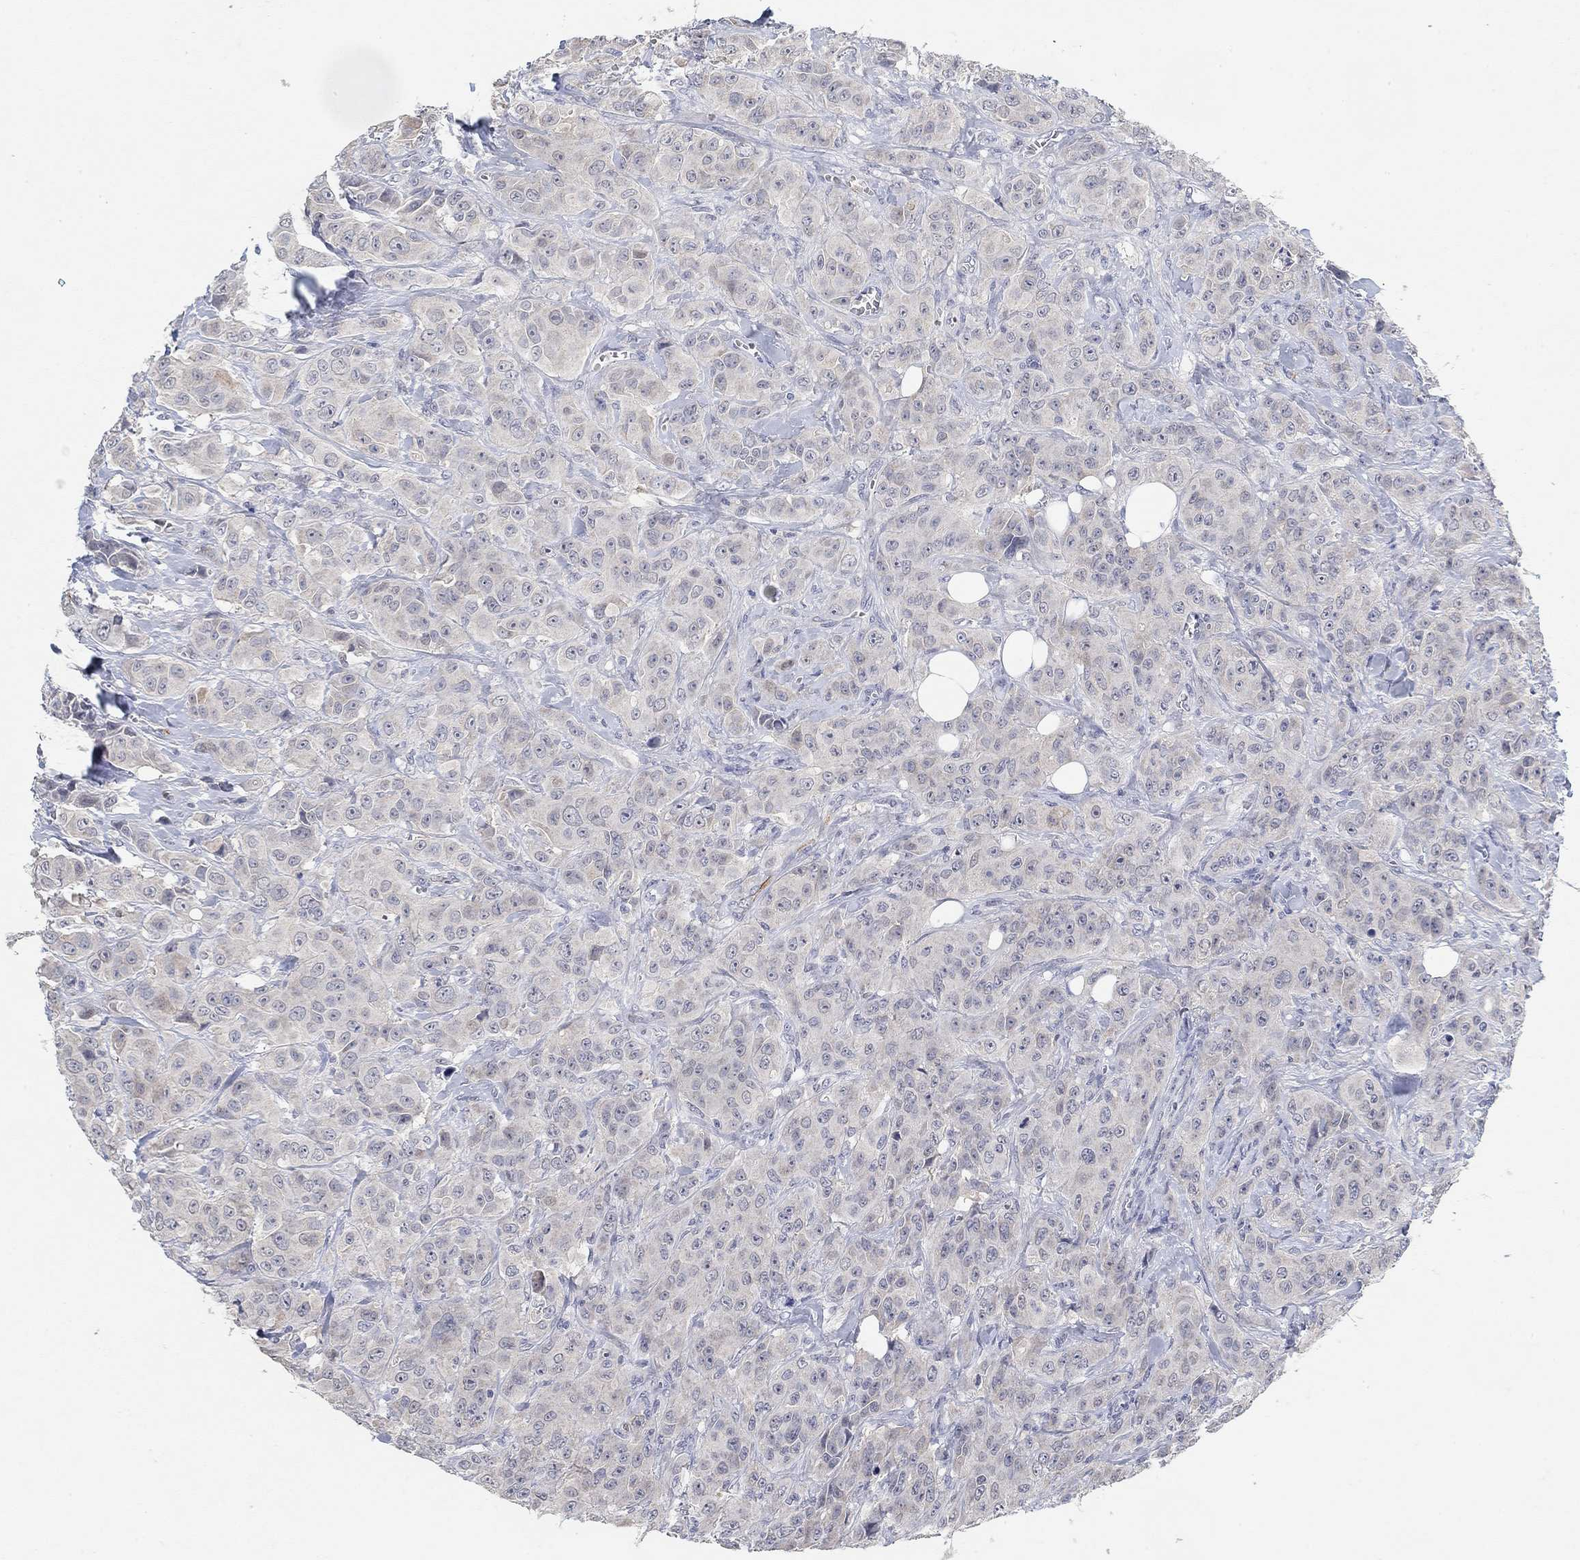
{"staining": {"intensity": "negative", "quantity": "none", "location": "none"}, "tissue": "breast cancer", "cell_type": "Tumor cells", "image_type": "cancer", "snomed": [{"axis": "morphology", "description": "Duct carcinoma"}, {"axis": "topography", "description": "Breast"}], "caption": "High magnification brightfield microscopy of intraductal carcinoma (breast) stained with DAB (3,3'-diaminobenzidine) (brown) and counterstained with hematoxylin (blue): tumor cells show no significant staining.", "gene": "VAT1L", "patient": {"sex": "female", "age": 43}}